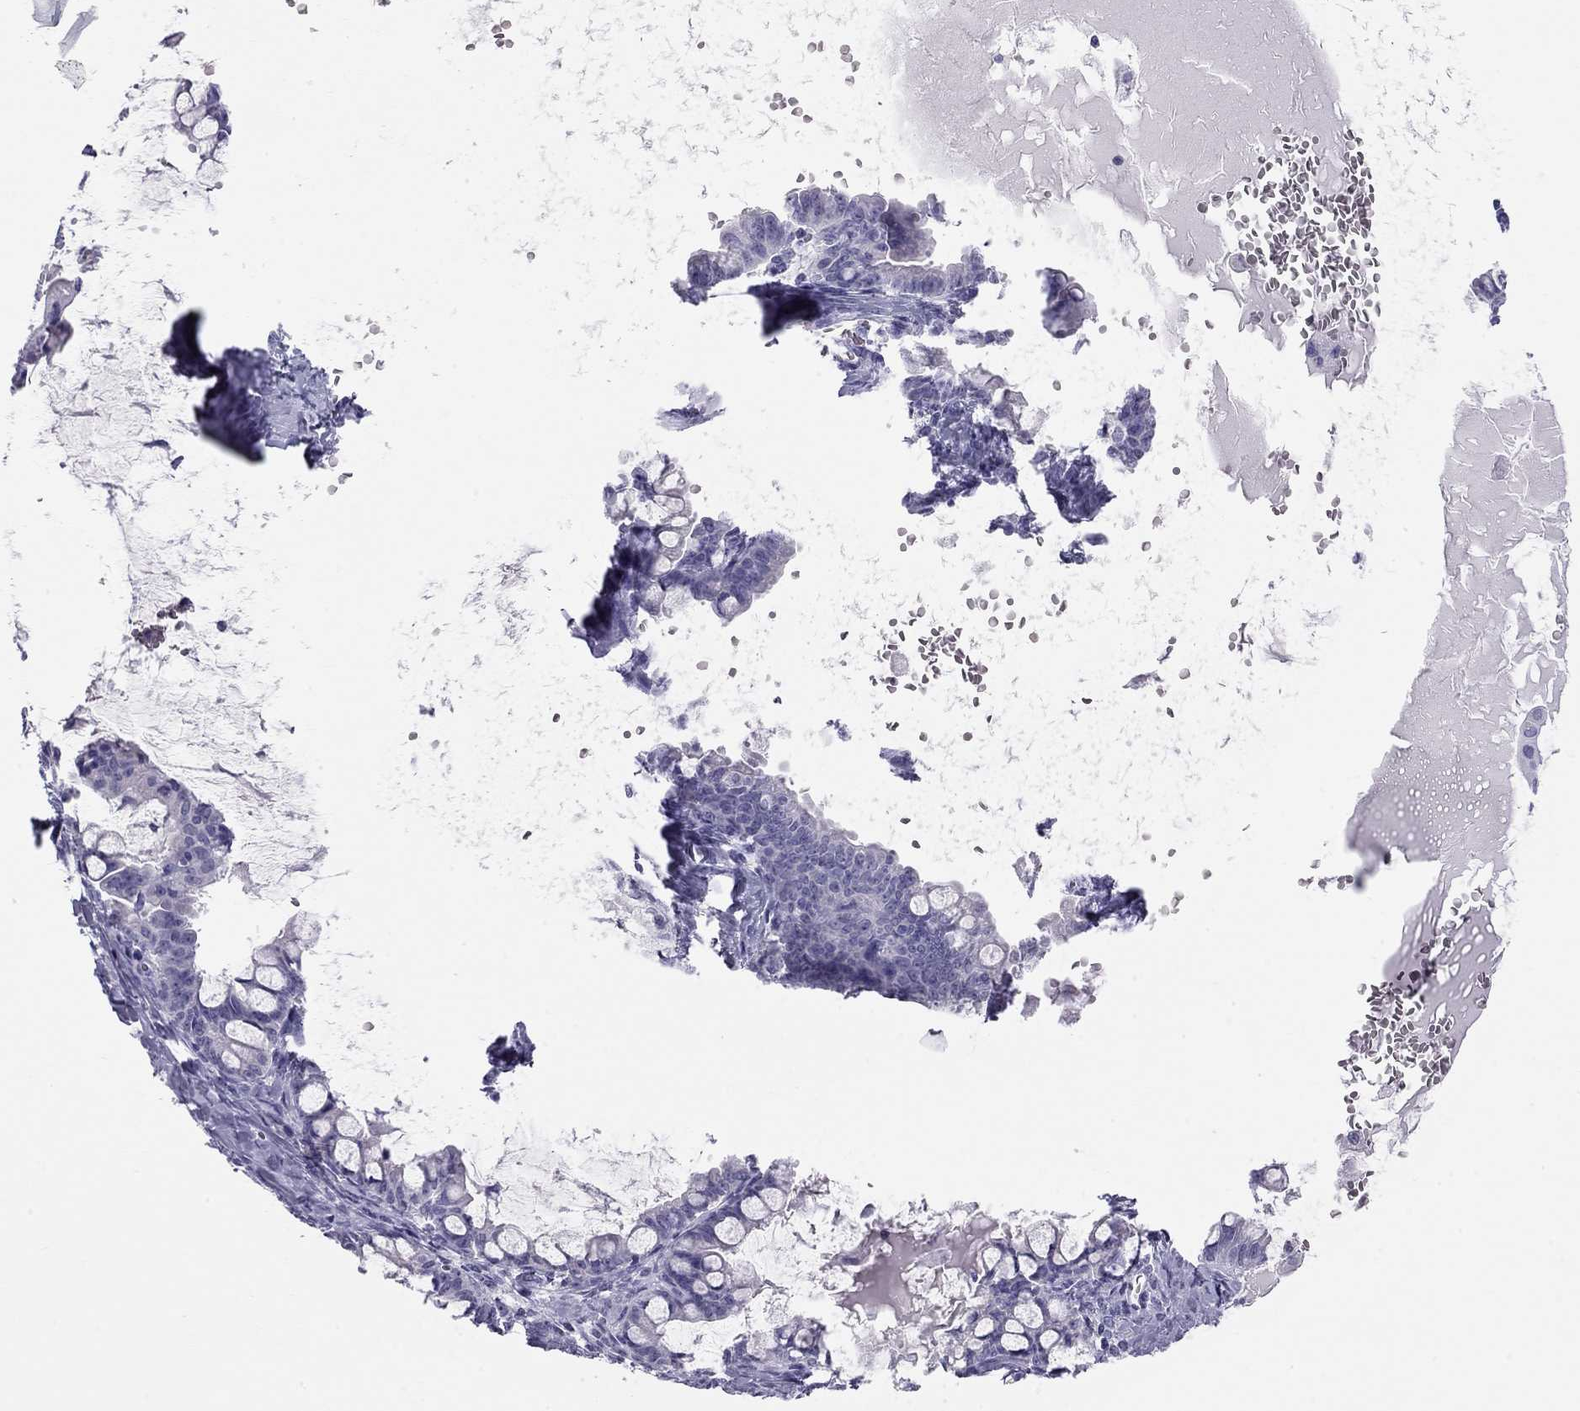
{"staining": {"intensity": "negative", "quantity": "none", "location": "none"}, "tissue": "ovarian cancer", "cell_type": "Tumor cells", "image_type": "cancer", "snomed": [{"axis": "morphology", "description": "Cystadenocarcinoma, mucinous, NOS"}, {"axis": "topography", "description": "Ovary"}], "caption": "DAB immunohistochemical staining of mucinous cystadenocarcinoma (ovarian) exhibits no significant staining in tumor cells.", "gene": "TRPM3", "patient": {"sex": "female", "age": 63}}